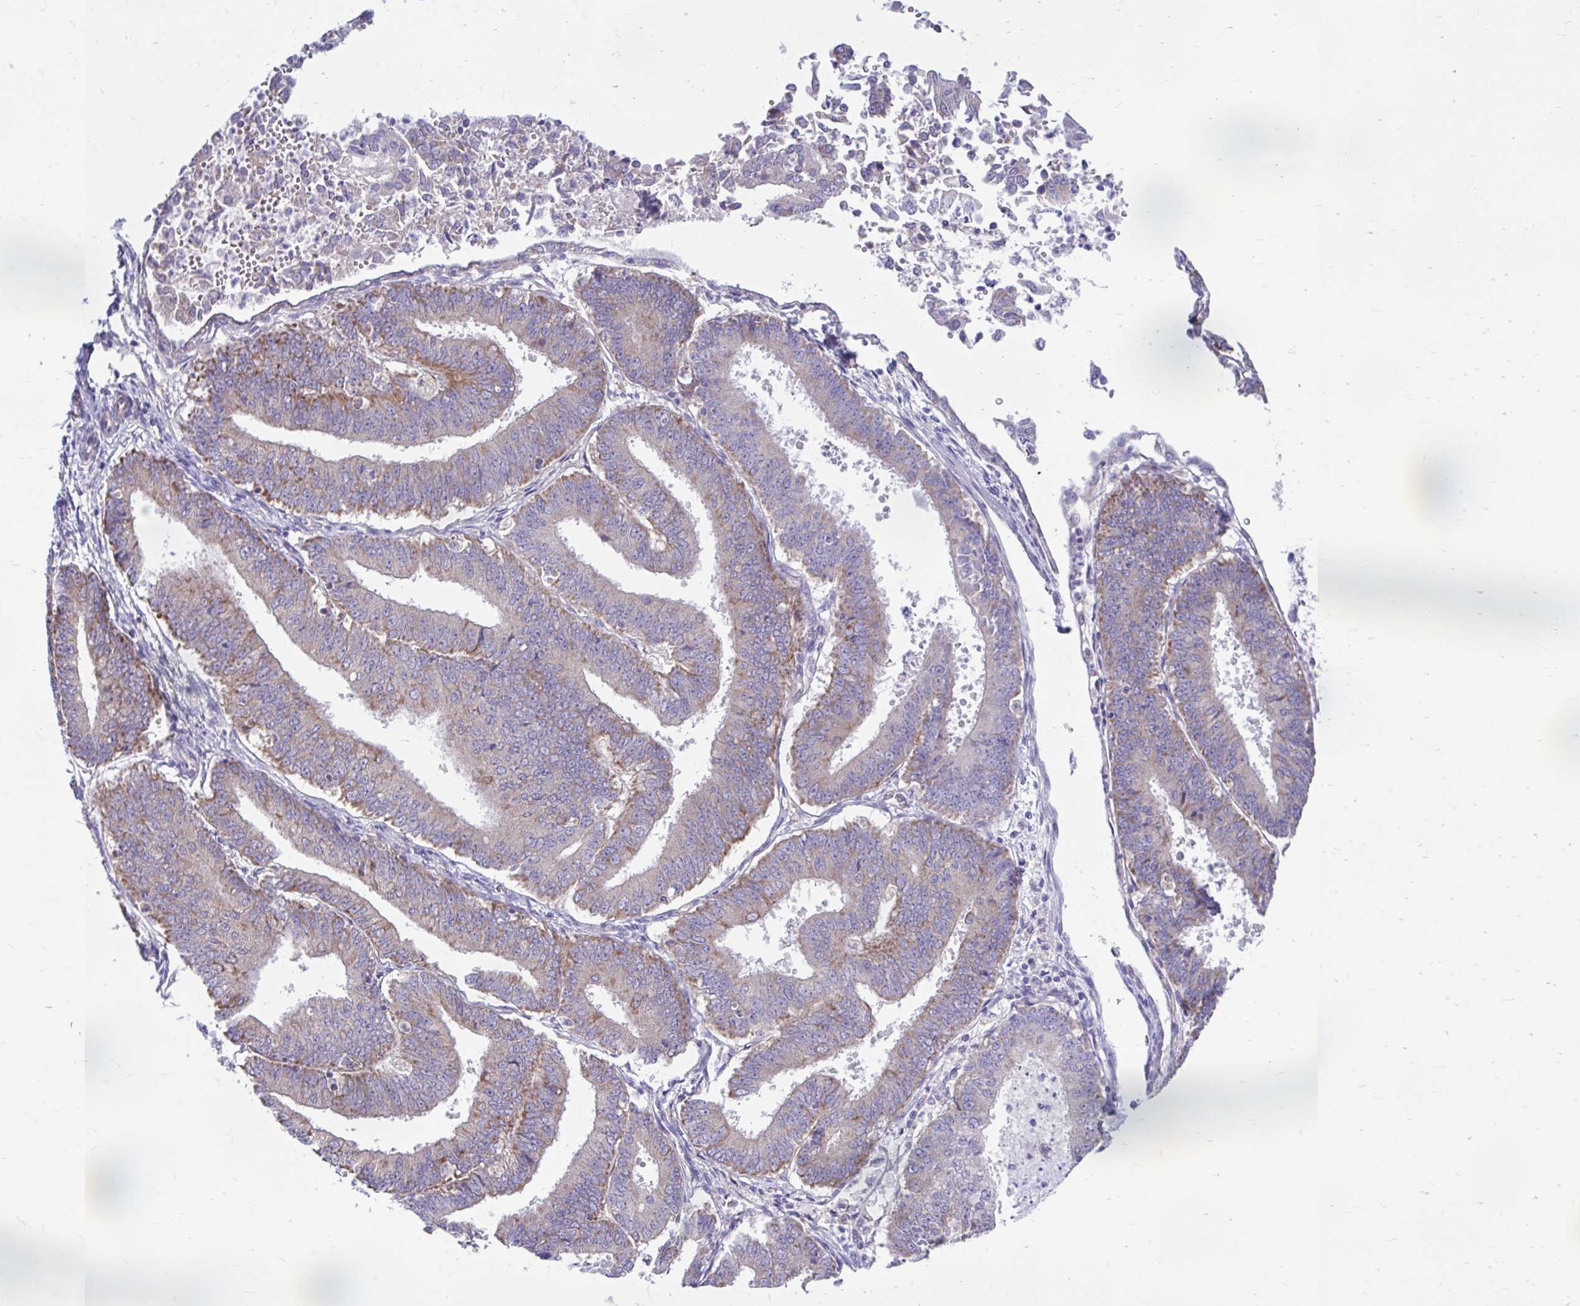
{"staining": {"intensity": "moderate", "quantity": "25%-75%", "location": "cytoplasmic/membranous"}, "tissue": "endometrial cancer", "cell_type": "Tumor cells", "image_type": "cancer", "snomed": [{"axis": "morphology", "description": "Adenocarcinoma, NOS"}, {"axis": "topography", "description": "Endometrium"}], "caption": "Tumor cells exhibit medium levels of moderate cytoplasmic/membranous positivity in about 25%-75% of cells in endometrial cancer (adenocarcinoma).", "gene": "LINGO4", "patient": {"sex": "female", "age": 73}}